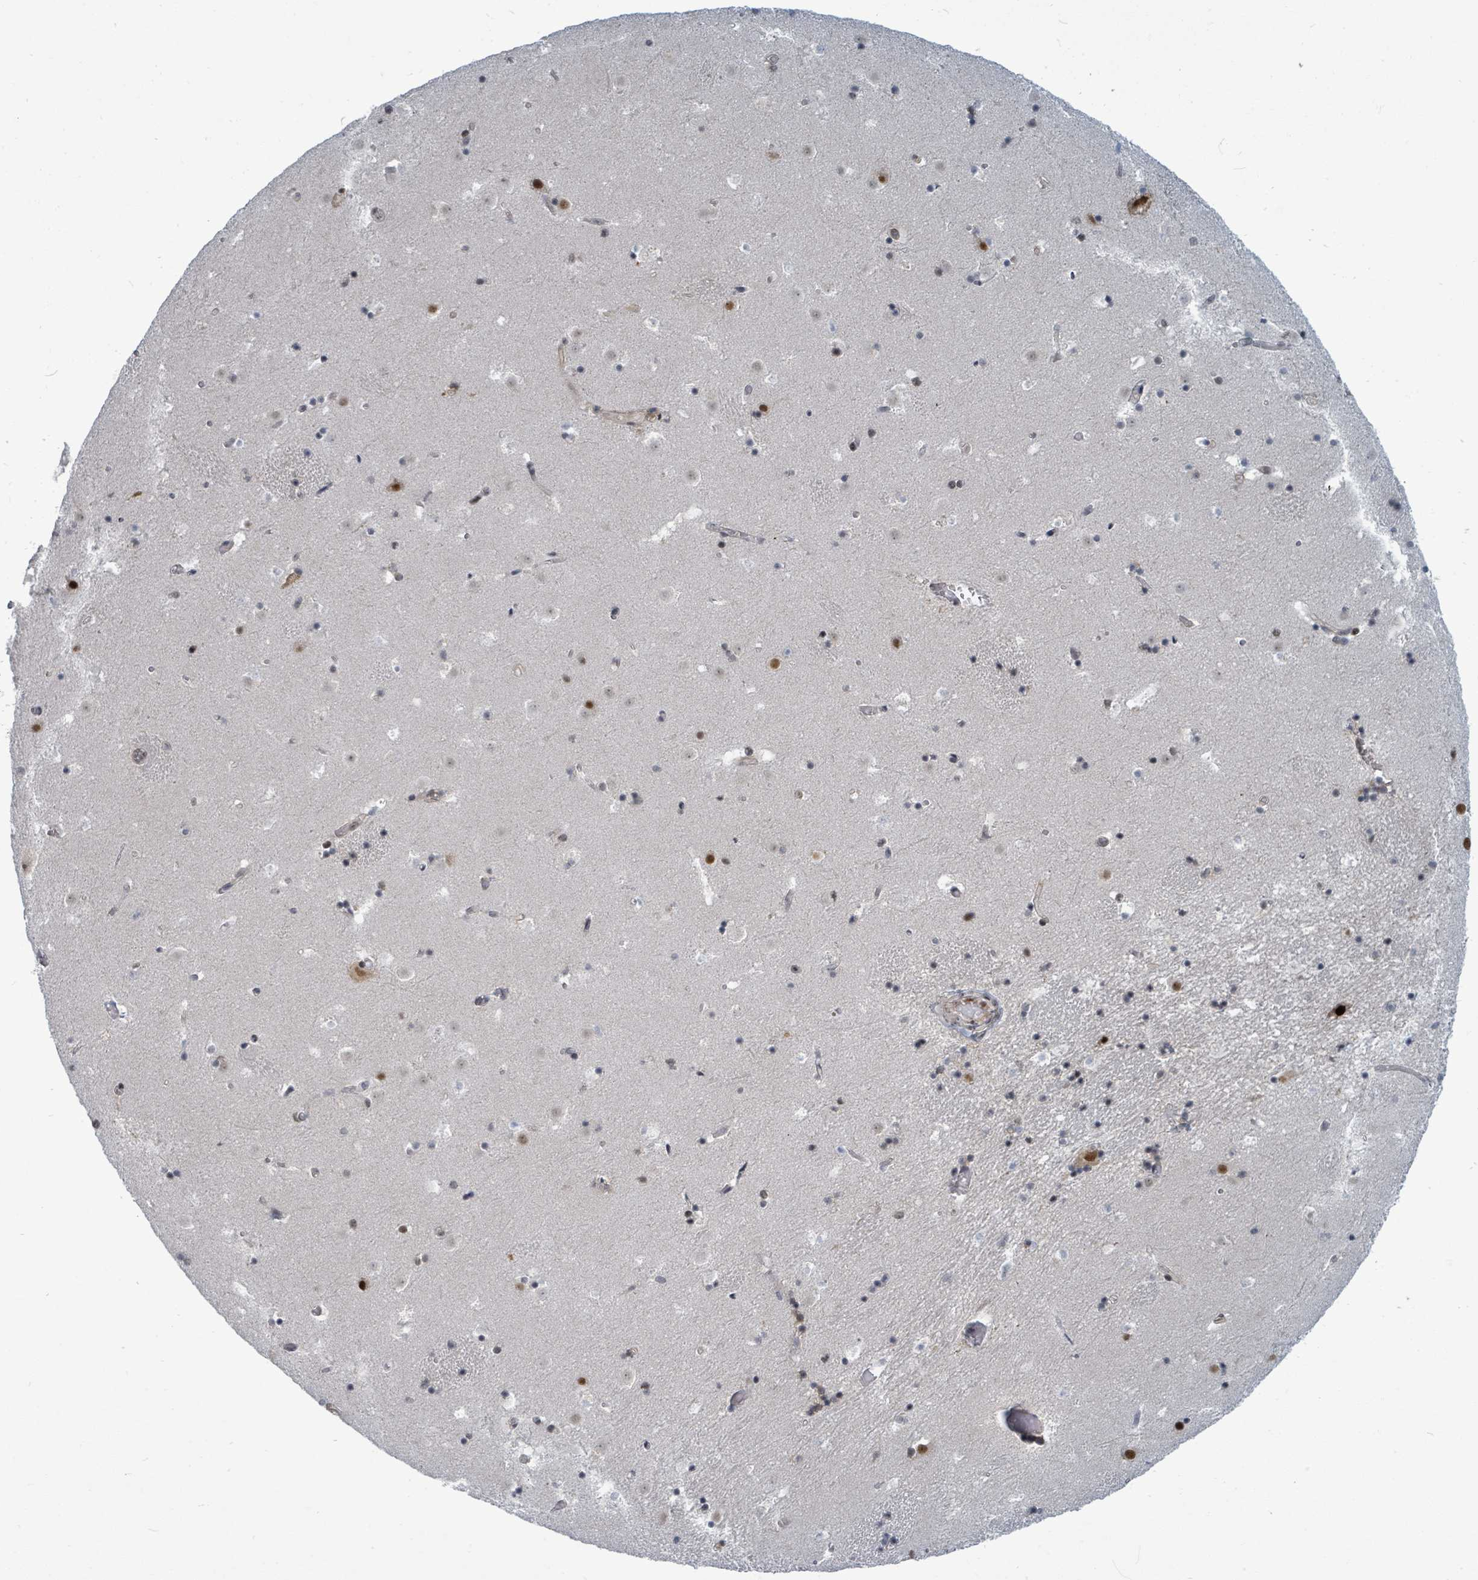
{"staining": {"intensity": "weak", "quantity": "<25%", "location": "nuclear"}, "tissue": "caudate", "cell_type": "Glial cells", "image_type": "normal", "snomed": [{"axis": "morphology", "description": "Normal tissue, NOS"}, {"axis": "topography", "description": "Lateral ventricle wall"}], "caption": "An immunohistochemistry histopathology image of normal caudate is shown. There is no staining in glial cells of caudate. (DAB immunohistochemistry with hematoxylin counter stain).", "gene": "UCK1", "patient": {"sex": "male", "age": 25}}